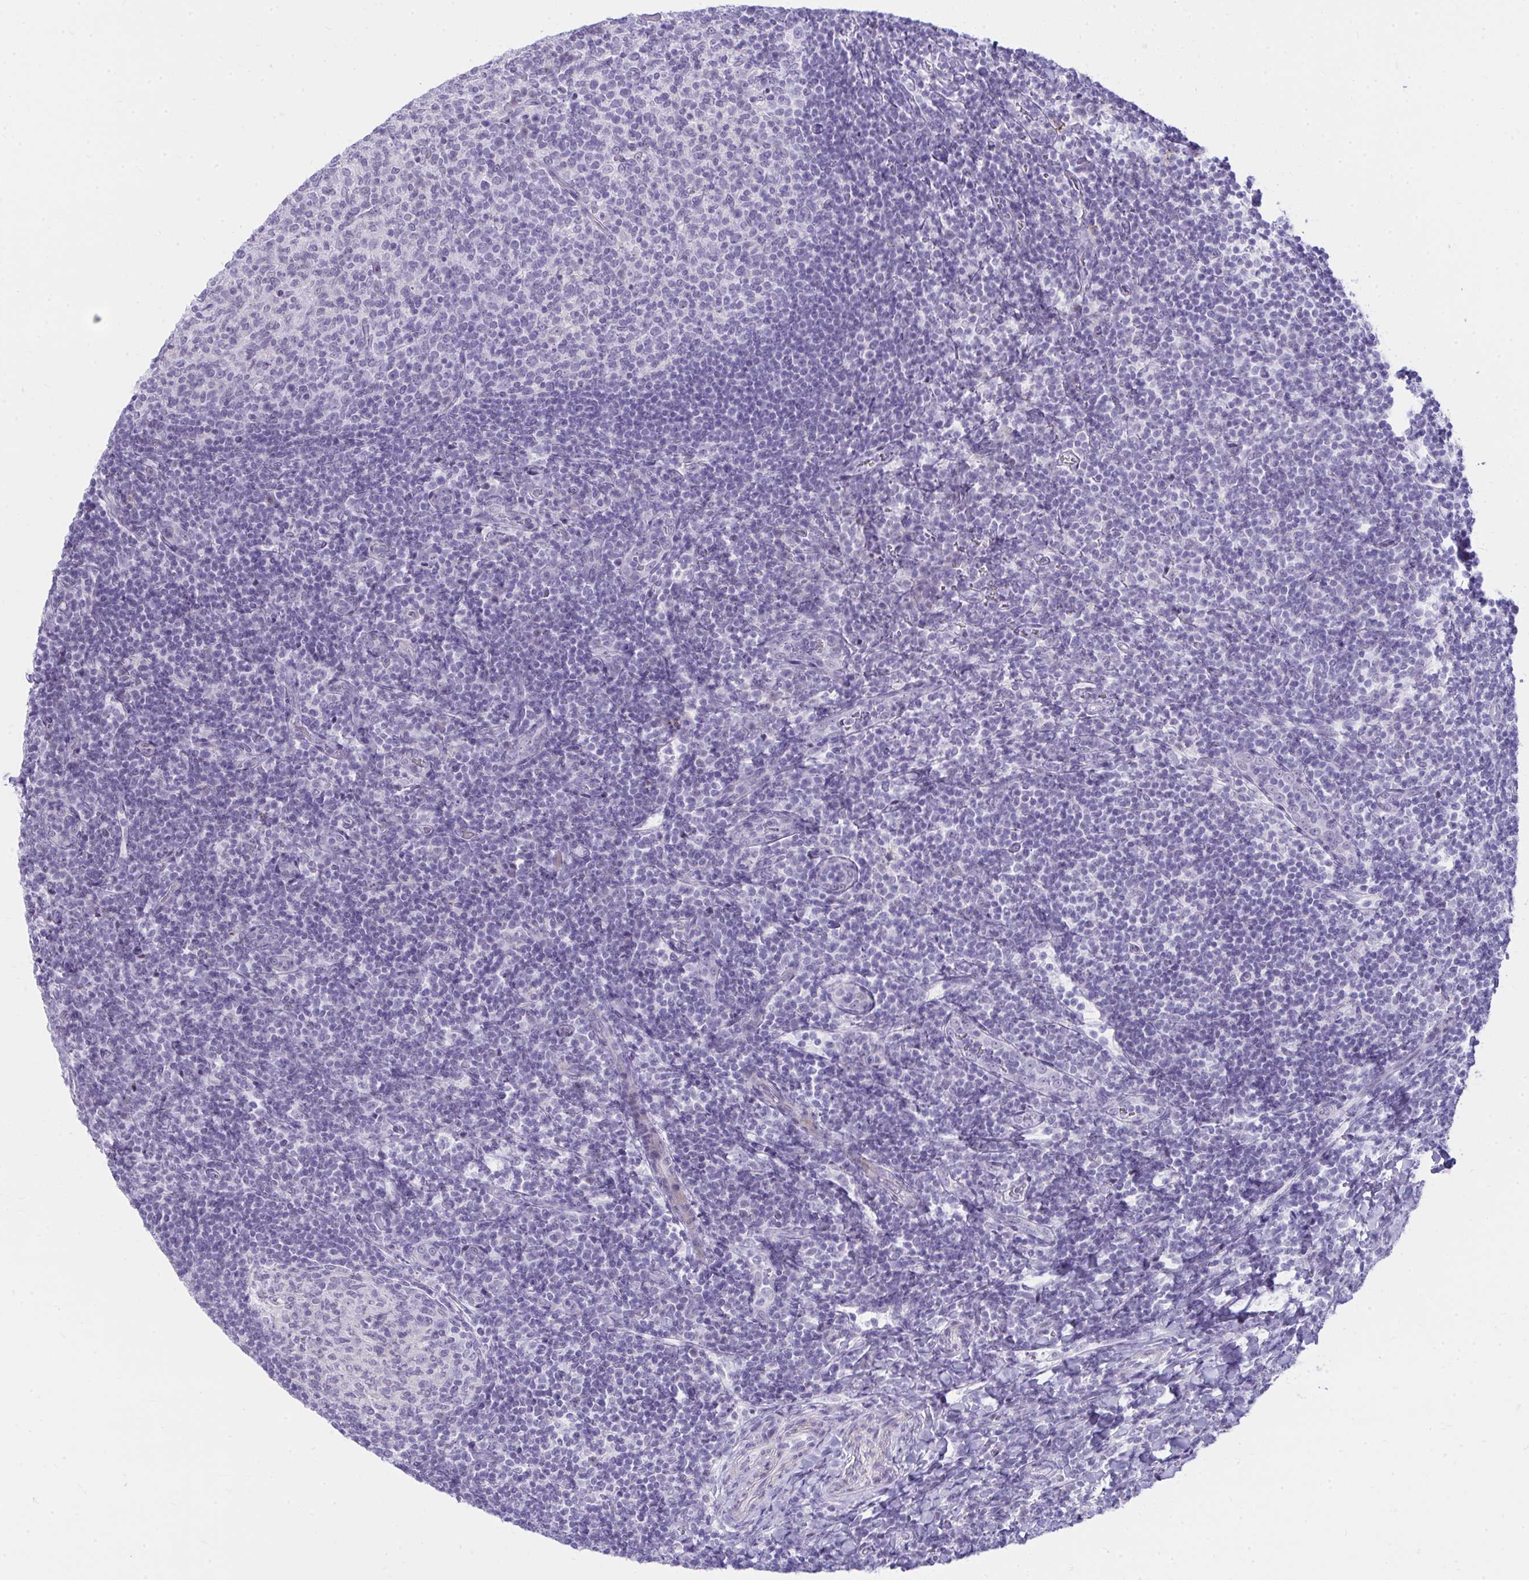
{"staining": {"intensity": "negative", "quantity": "none", "location": "none"}, "tissue": "tonsil", "cell_type": "Germinal center cells", "image_type": "normal", "snomed": [{"axis": "morphology", "description": "Normal tissue, NOS"}, {"axis": "topography", "description": "Tonsil"}], "caption": "The immunohistochemistry histopathology image has no significant positivity in germinal center cells of tonsil. The staining is performed using DAB (3,3'-diaminobenzidine) brown chromogen with nuclei counter-stained in using hematoxylin.", "gene": "OR5F1", "patient": {"sex": "female", "age": 10}}